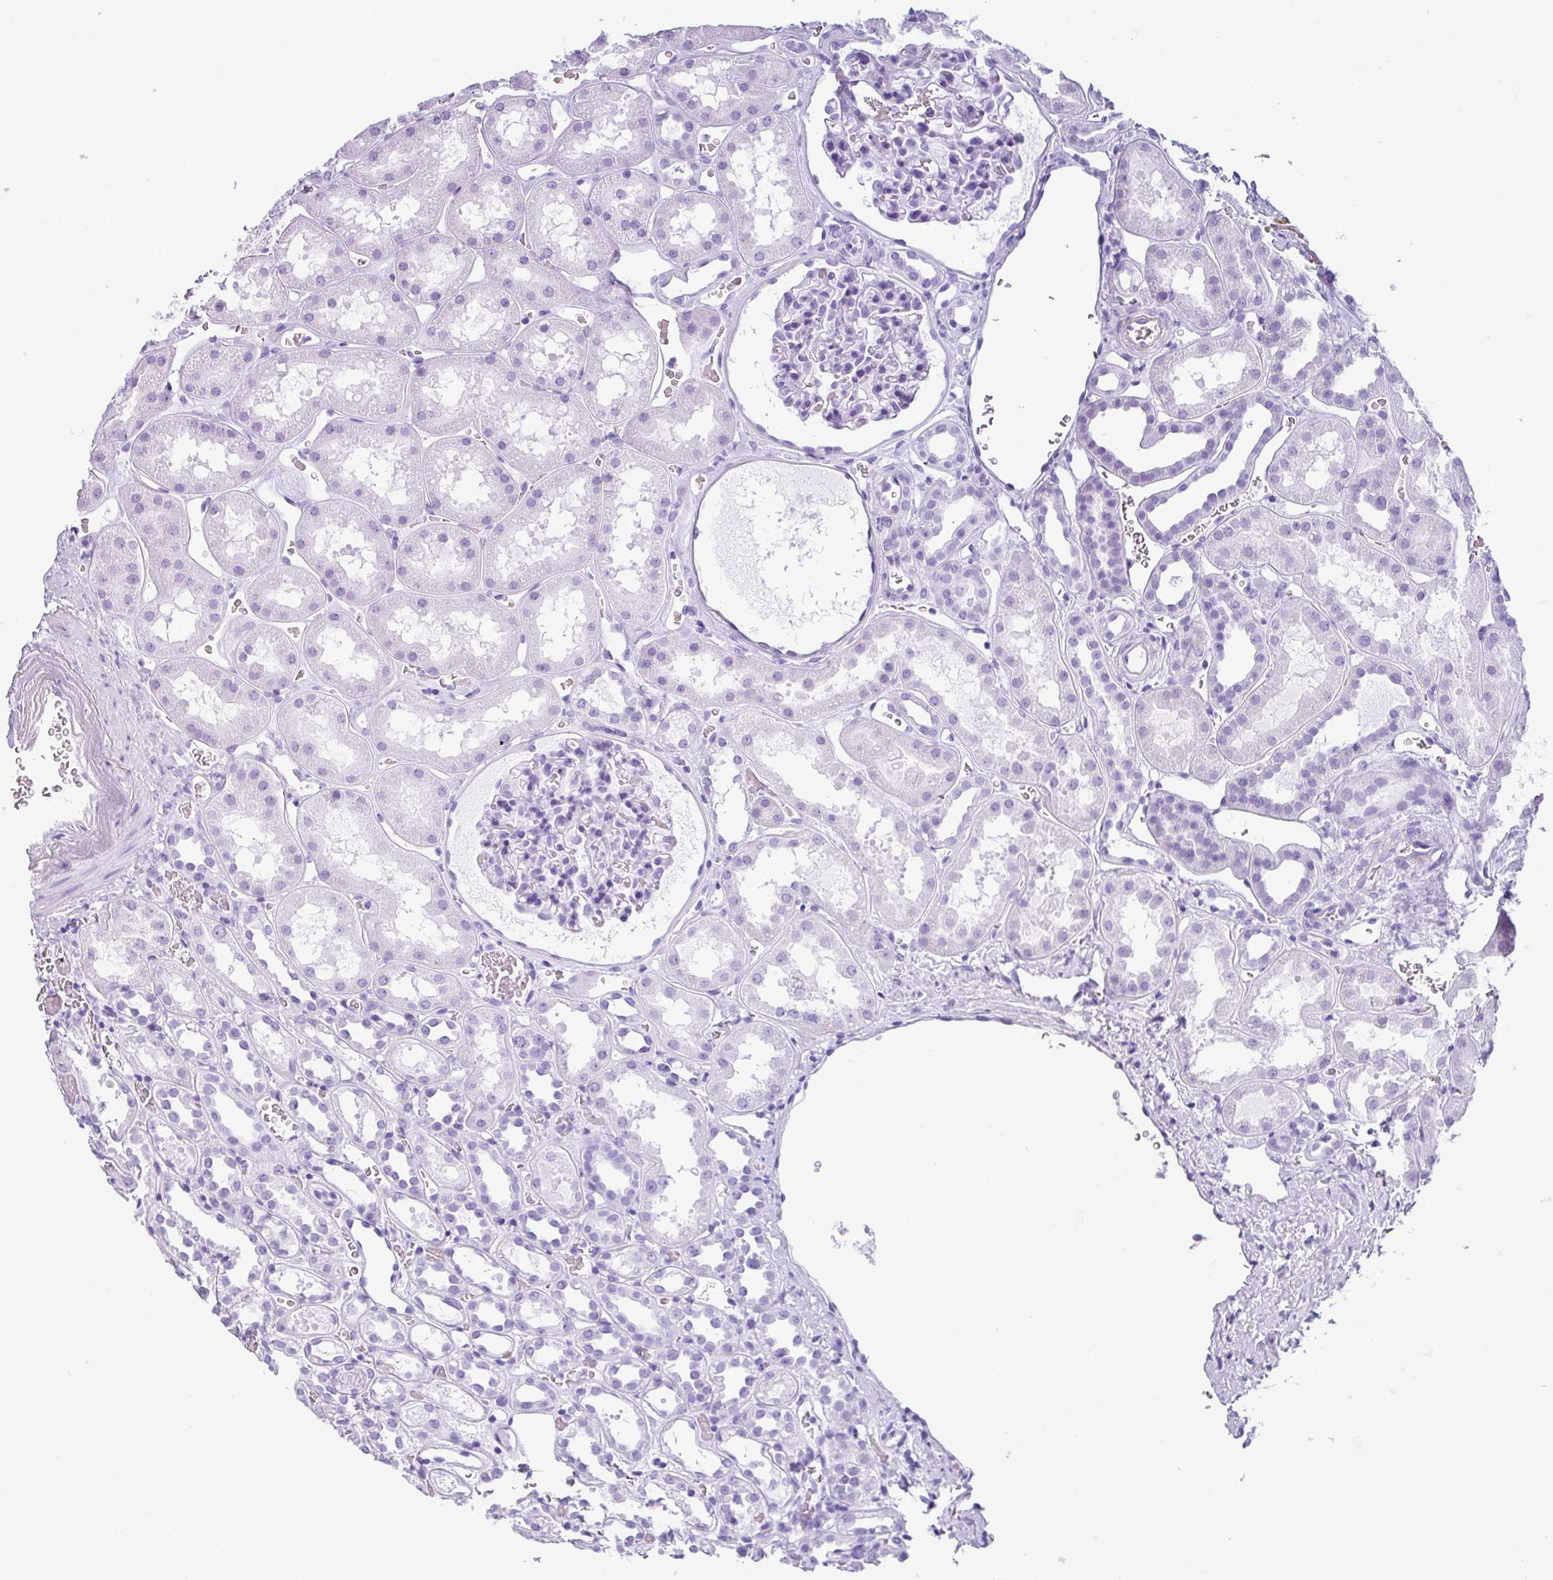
{"staining": {"intensity": "negative", "quantity": "none", "location": "none"}, "tissue": "kidney", "cell_type": "Cells in glomeruli", "image_type": "normal", "snomed": [{"axis": "morphology", "description": "Normal tissue, NOS"}, {"axis": "topography", "description": "Kidney"}], "caption": "Immunohistochemistry (IHC) micrograph of normal kidney: human kidney stained with DAB (3,3'-diaminobenzidine) shows no significant protein expression in cells in glomeruli. (Stains: DAB immunohistochemistry (IHC) with hematoxylin counter stain, Microscopy: brightfield microscopy at high magnification).", "gene": "ZNF568", "patient": {"sex": "female", "age": 41}}